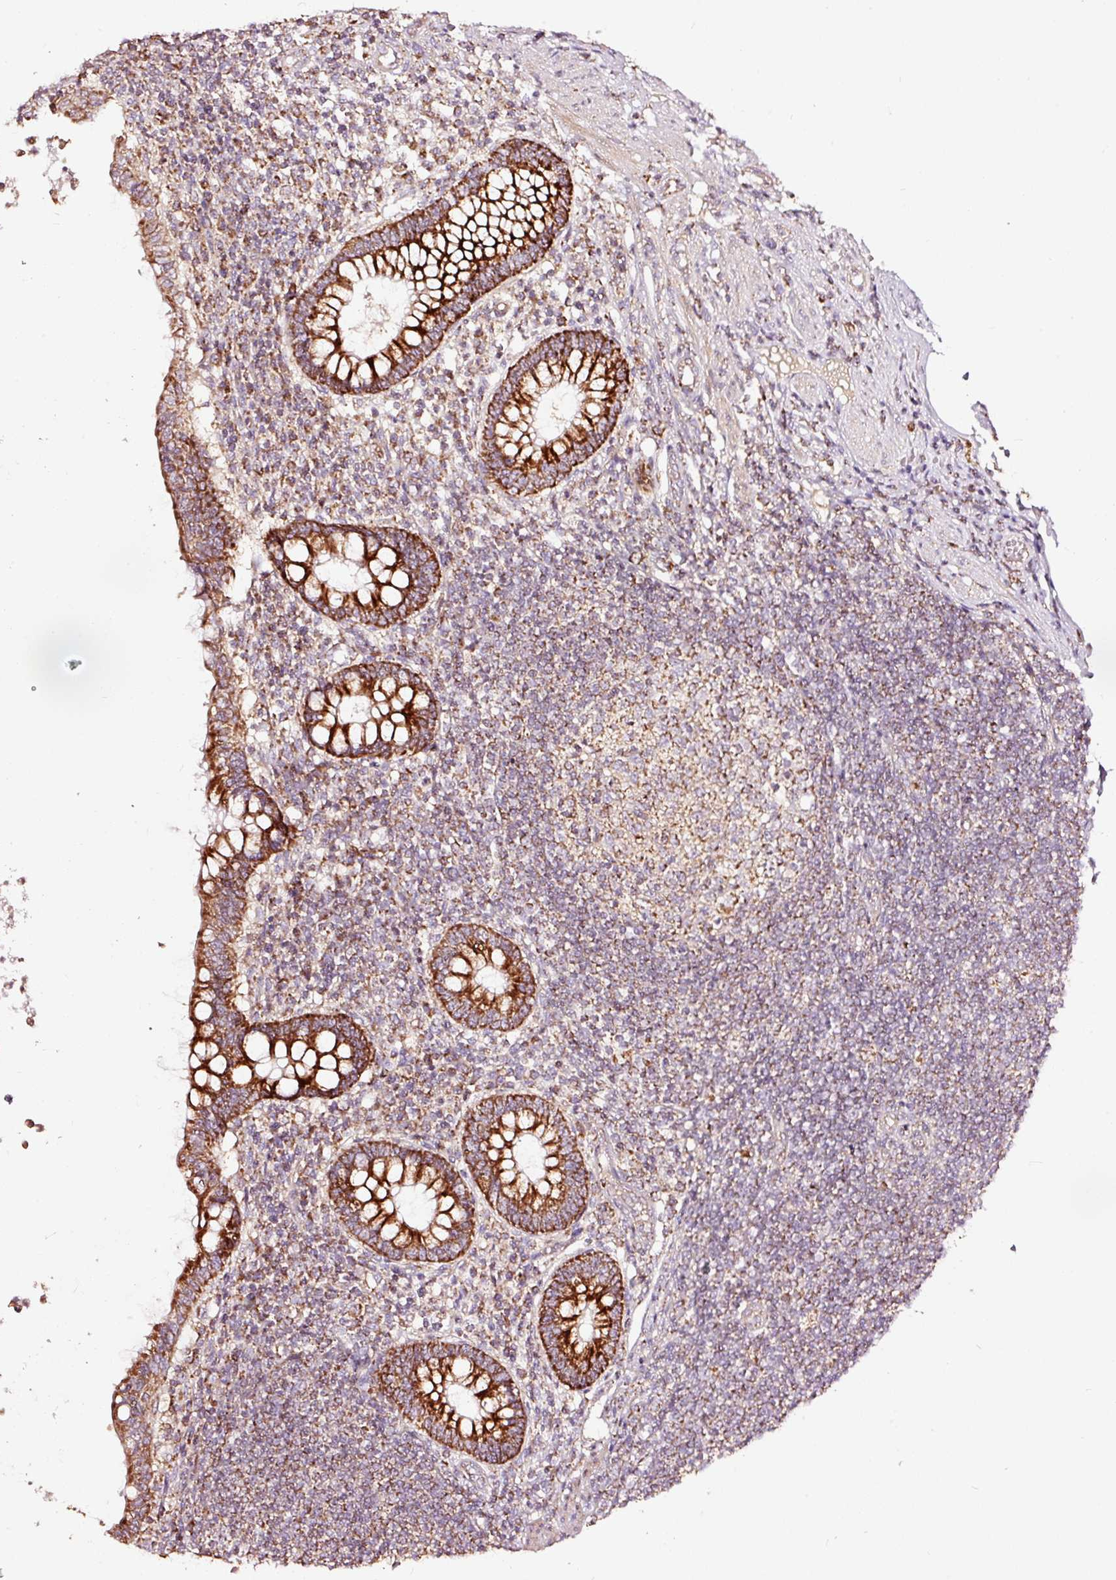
{"staining": {"intensity": "strong", "quantity": ">75%", "location": "cytoplasmic/membranous"}, "tissue": "appendix", "cell_type": "Glandular cells", "image_type": "normal", "snomed": [{"axis": "morphology", "description": "Normal tissue, NOS"}, {"axis": "topography", "description": "Appendix"}], "caption": "Immunohistochemistry histopathology image of unremarkable human appendix stained for a protein (brown), which shows high levels of strong cytoplasmic/membranous staining in about >75% of glandular cells.", "gene": "TPM1", "patient": {"sex": "female", "age": 56}}